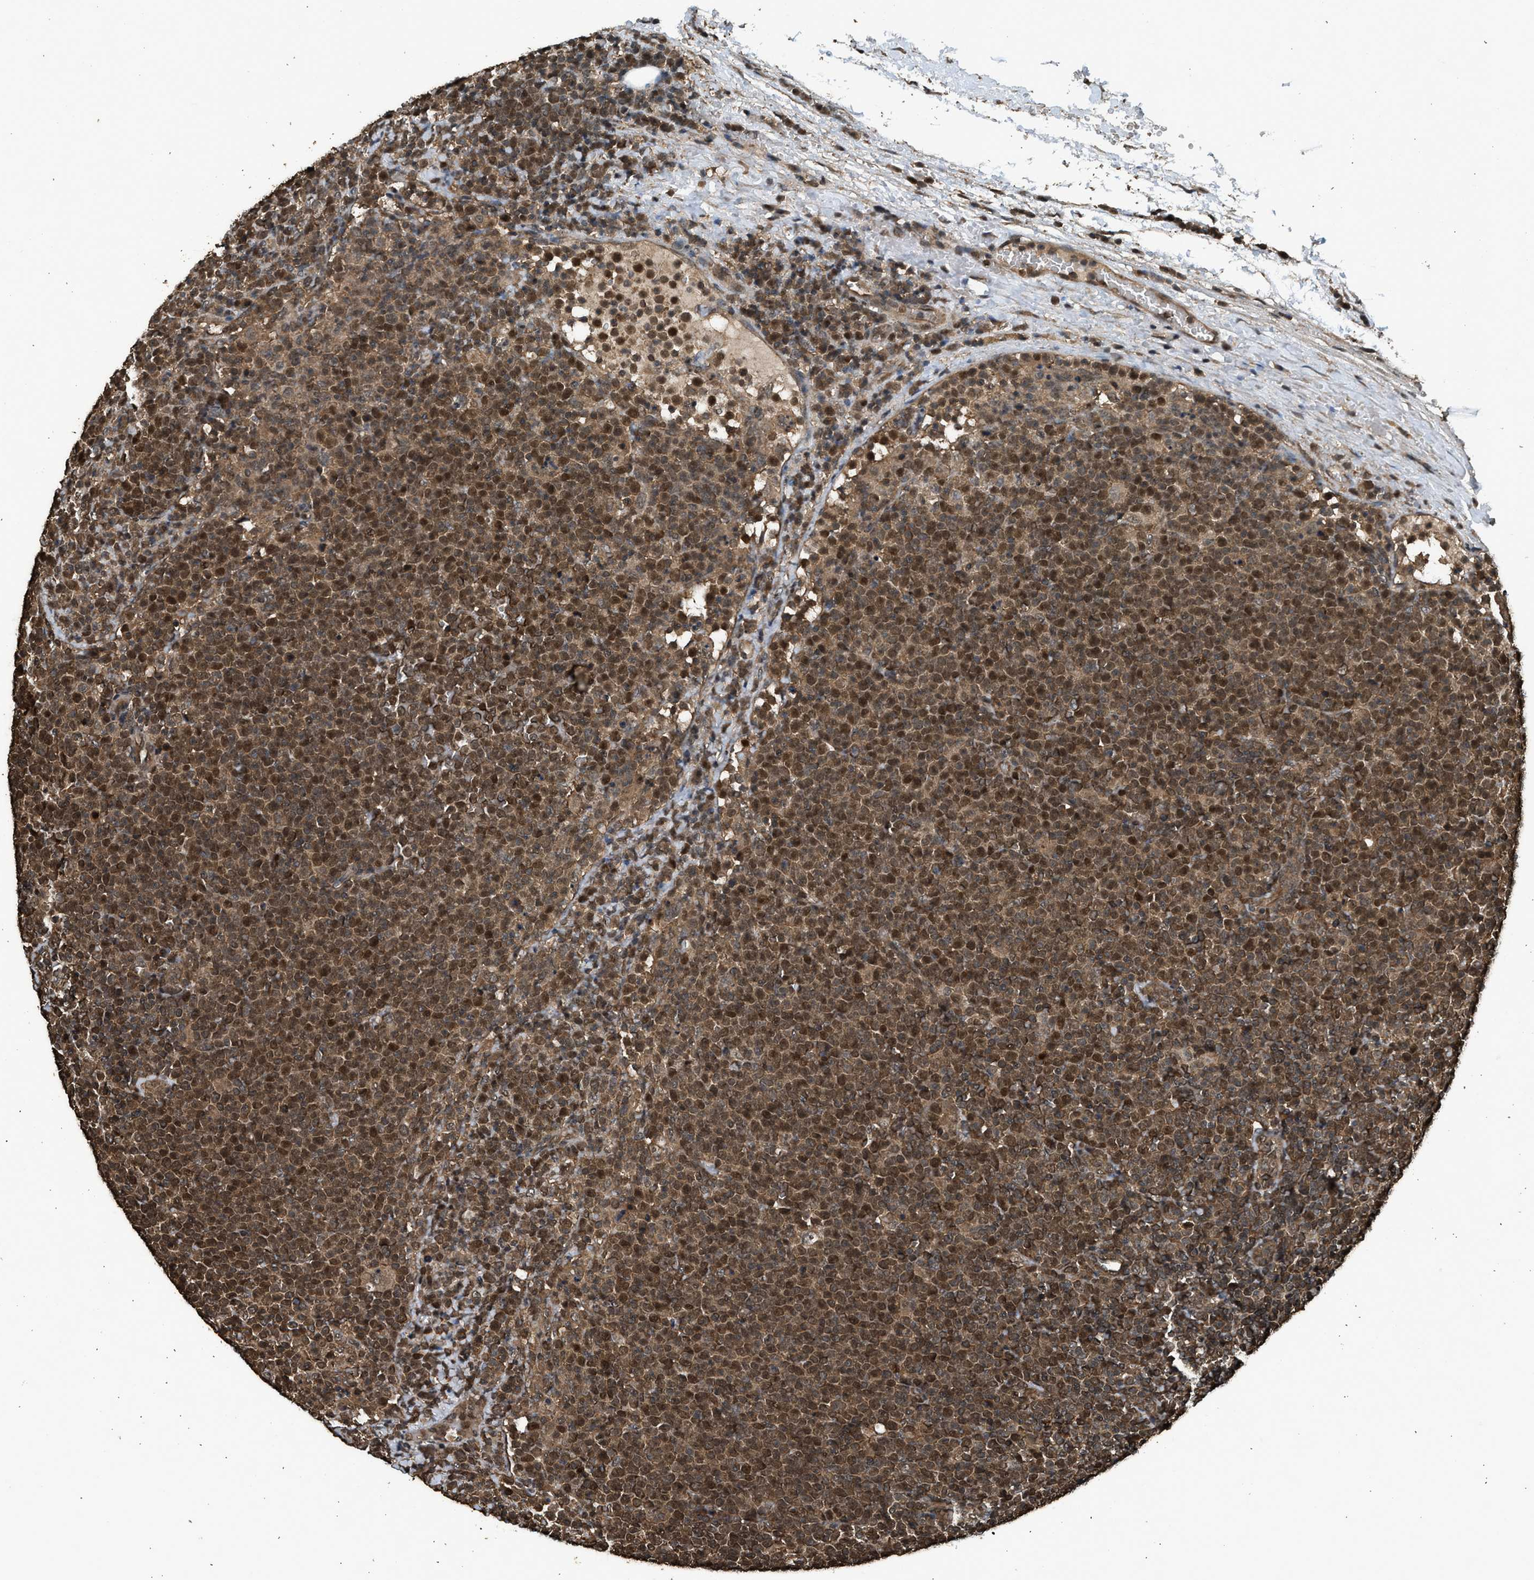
{"staining": {"intensity": "strong", "quantity": ">75%", "location": "cytoplasmic/membranous,nuclear"}, "tissue": "lymphoma", "cell_type": "Tumor cells", "image_type": "cancer", "snomed": [{"axis": "morphology", "description": "Malignant lymphoma, non-Hodgkin's type, High grade"}, {"axis": "topography", "description": "Lymph node"}], "caption": "Protein expression analysis of high-grade malignant lymphoma, non-Hodgkin's type displays strong cytoplasmic/membranous and nuclear staining in about >75% of tumor cells.", "gene": "MYBL2", "patient": {"sex": "male", "age": 61}}